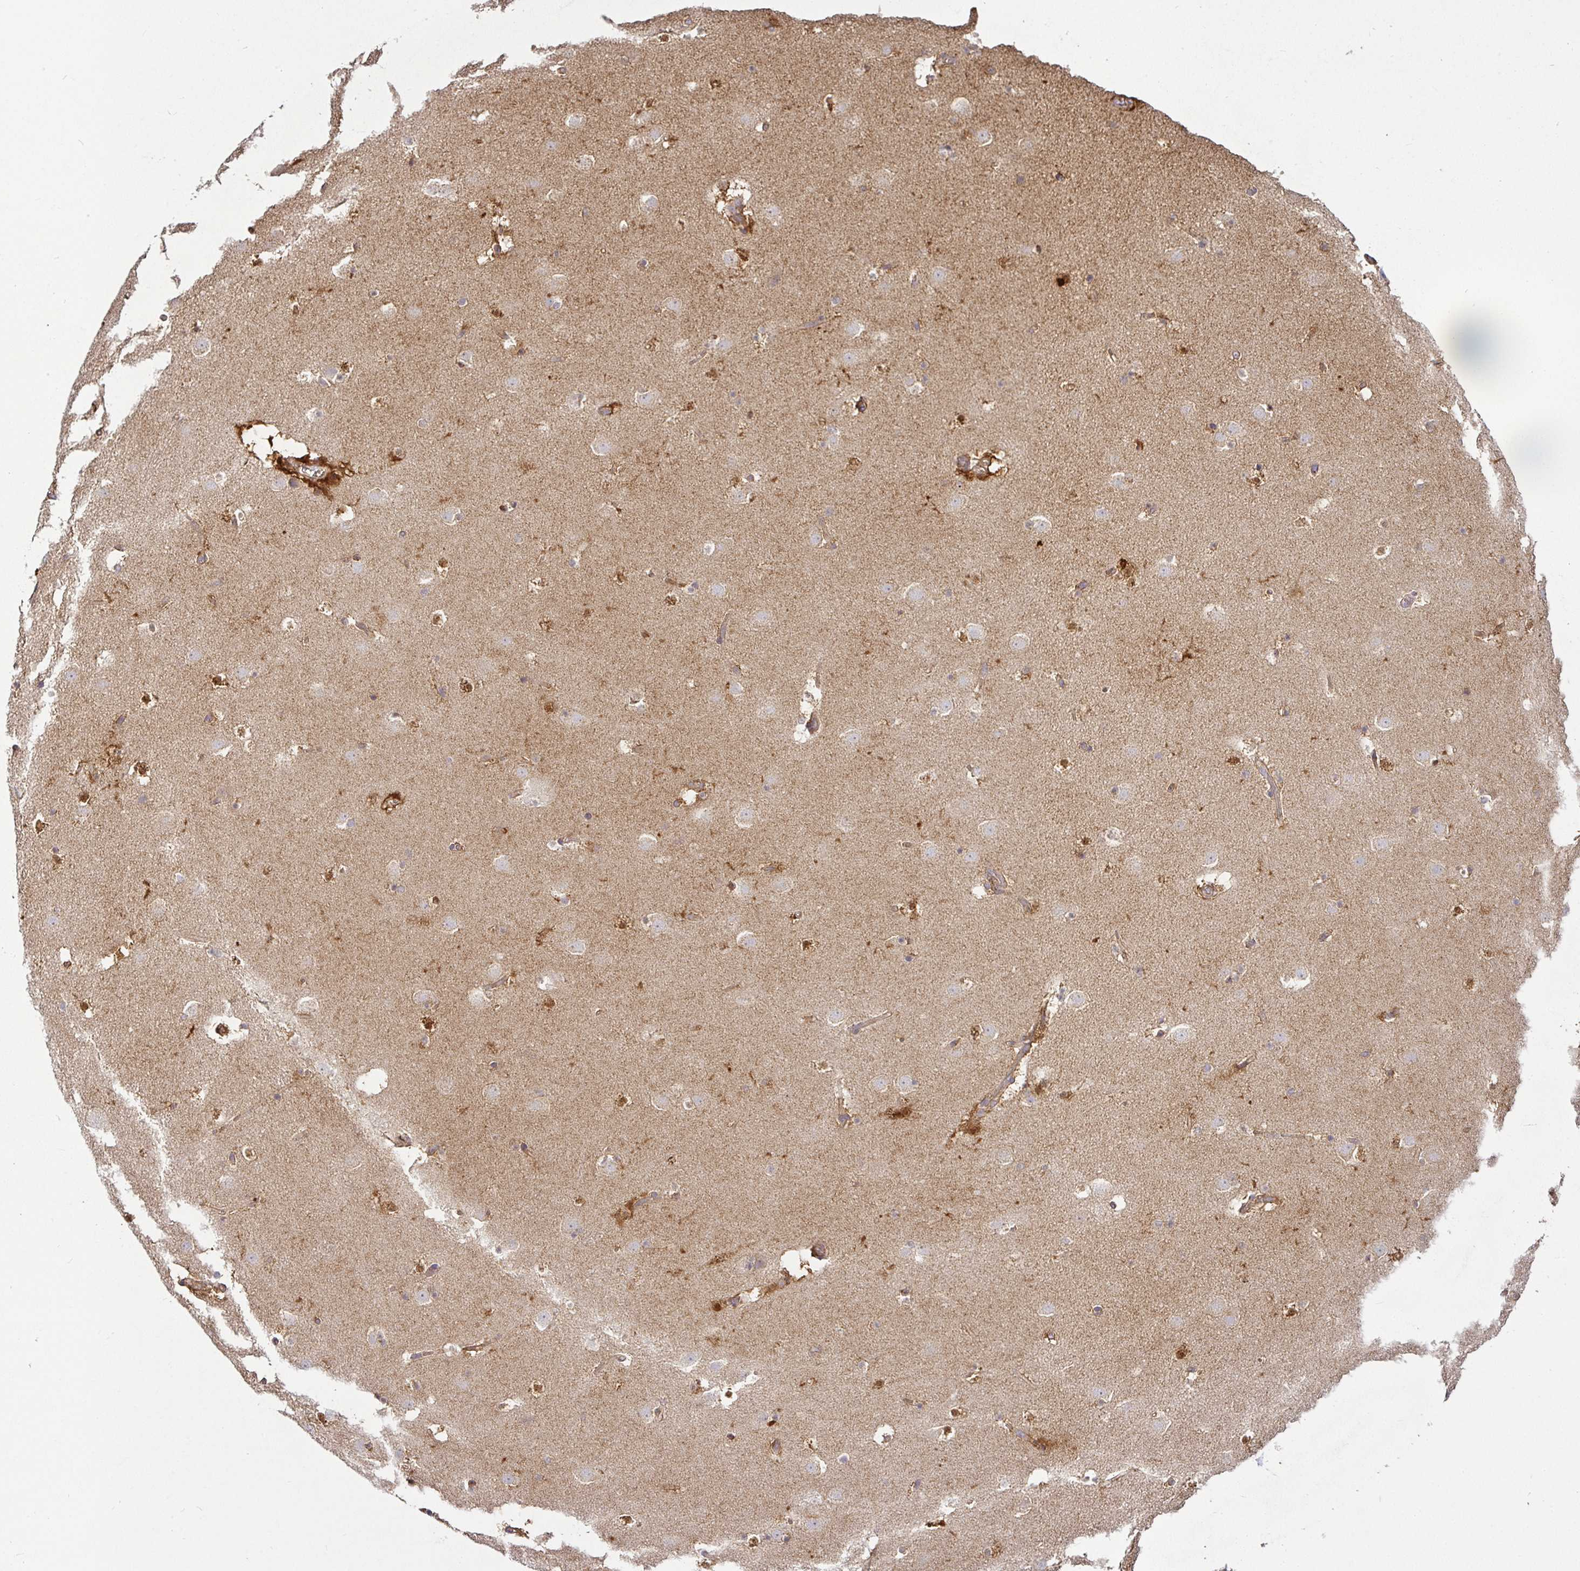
{"staining": {"intensity": "moderate", "quantity": "<25%", "location": "cytoplasmic/membranous"}, "tissue": "caudate", "cell_type": "Glial cells", "image_type": "normal", "snomed": [{"axis": "morphology", "description": "Normal tissue, NOS"}, {"axis": "topography", "description": "Lateral ventricle wall"}], "caption": "This image reveals immunohistochemistry staining of benign human caudate, with low moderate cytoplasmic/membranous expression in approximately <25% of glial cells.", "gene": "SNX8", "patient": {"sex": "male", "age": 37}}